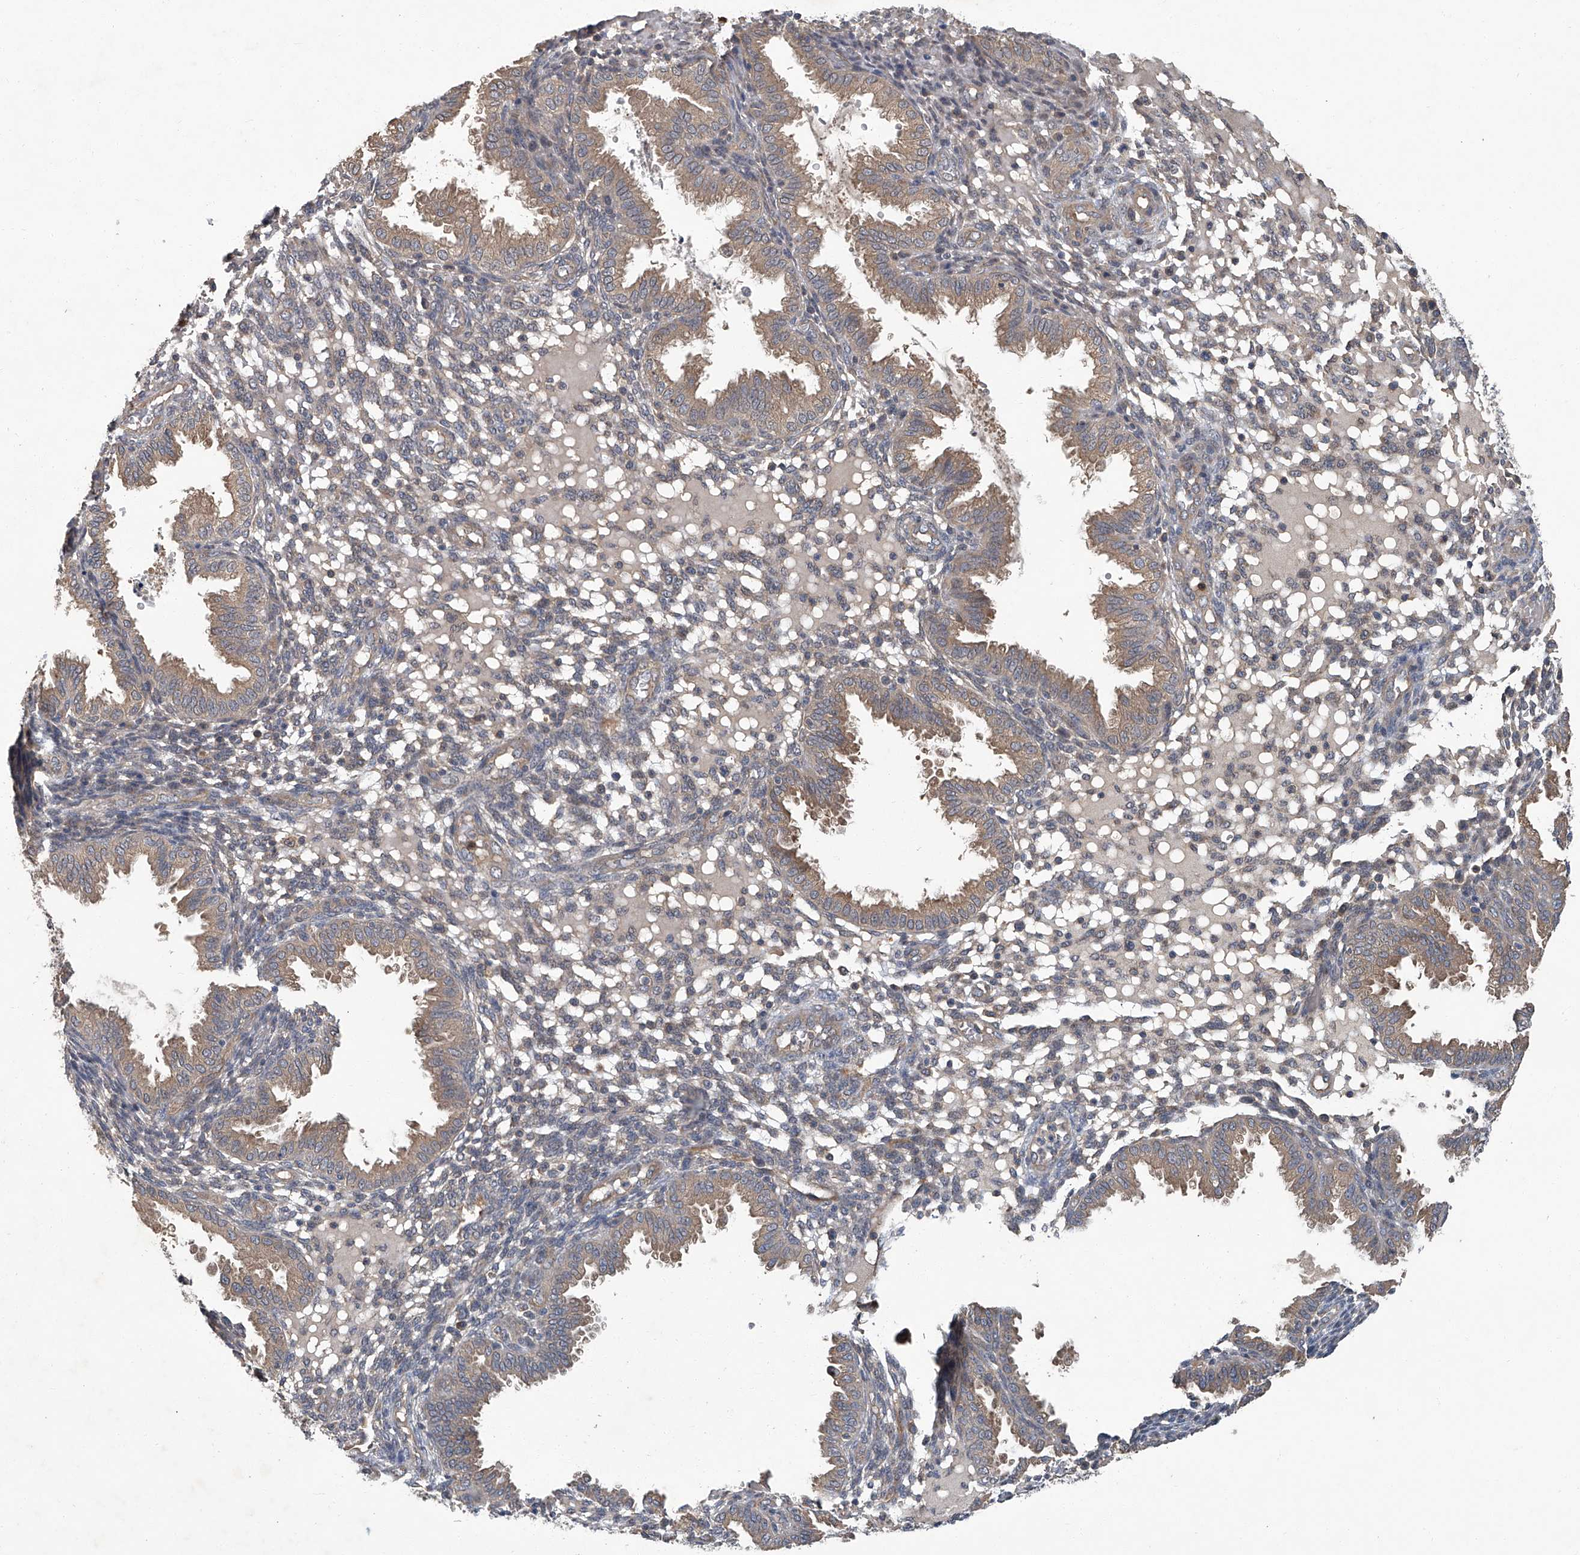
{"staining": {"intensity": "weak", "quantity": "25%-75%", "location": "cytoplasmic/membranous"}, "tissue": "endometrium", "cell_type": "Cells in endometrial stroma", "image_type": "normal", "snomed": [{"axis": "morphology", "description": "Normal tissue, NOS"}, {"axis": "topography", "description": "Endometrium"}], "caption": "This histopathology image displays immunohistochemistry staining of normal endometrium, with low weak cytoplasmic/membranous expression in about 25%-75% of cells in endometrial stroma.", "gene": "ANKRD34A", "patient": {"sex": "female", "age": 33}}